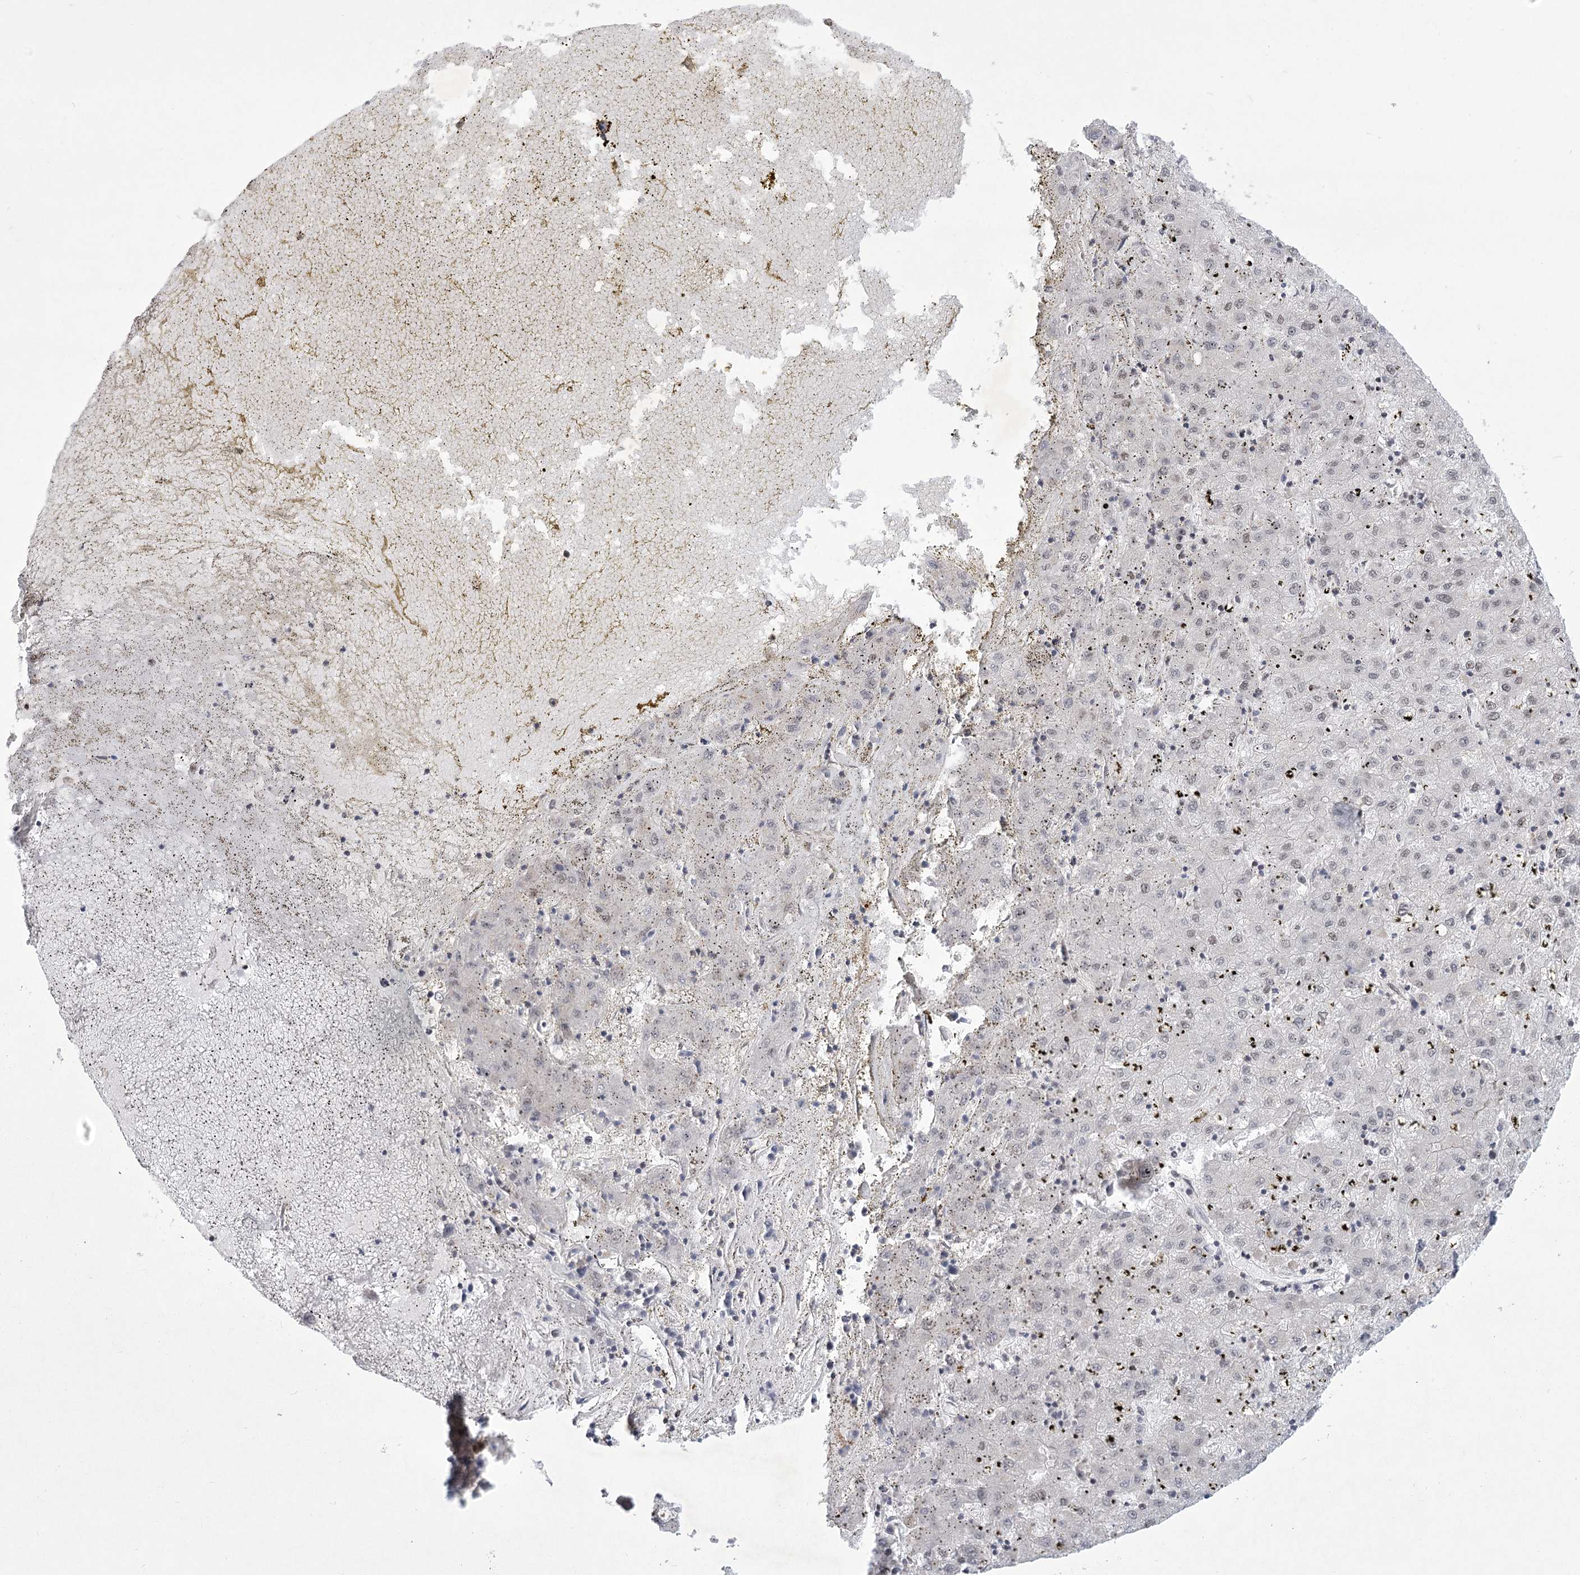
{"staining": {"intensity": "weak", "quantity": "25%-75%", "location": "nuclear"}, "tissue": "liver cancer", "cell_type": "Tumor cells", "image_type": "cancer", "snomed": [{"axis": "morphology", "description": "Carcinoma, Hepatocellular, NOS"}, {"axis": "topography", "description": "Liver"}], "caption": "The immunohistochemical stain shows weak nuclear expression in tumor cells of liver cancer (hepatocellular carcinoma) tissue.", "gene": "CIB4", "patient": {"sex": "male", "age": 72}}